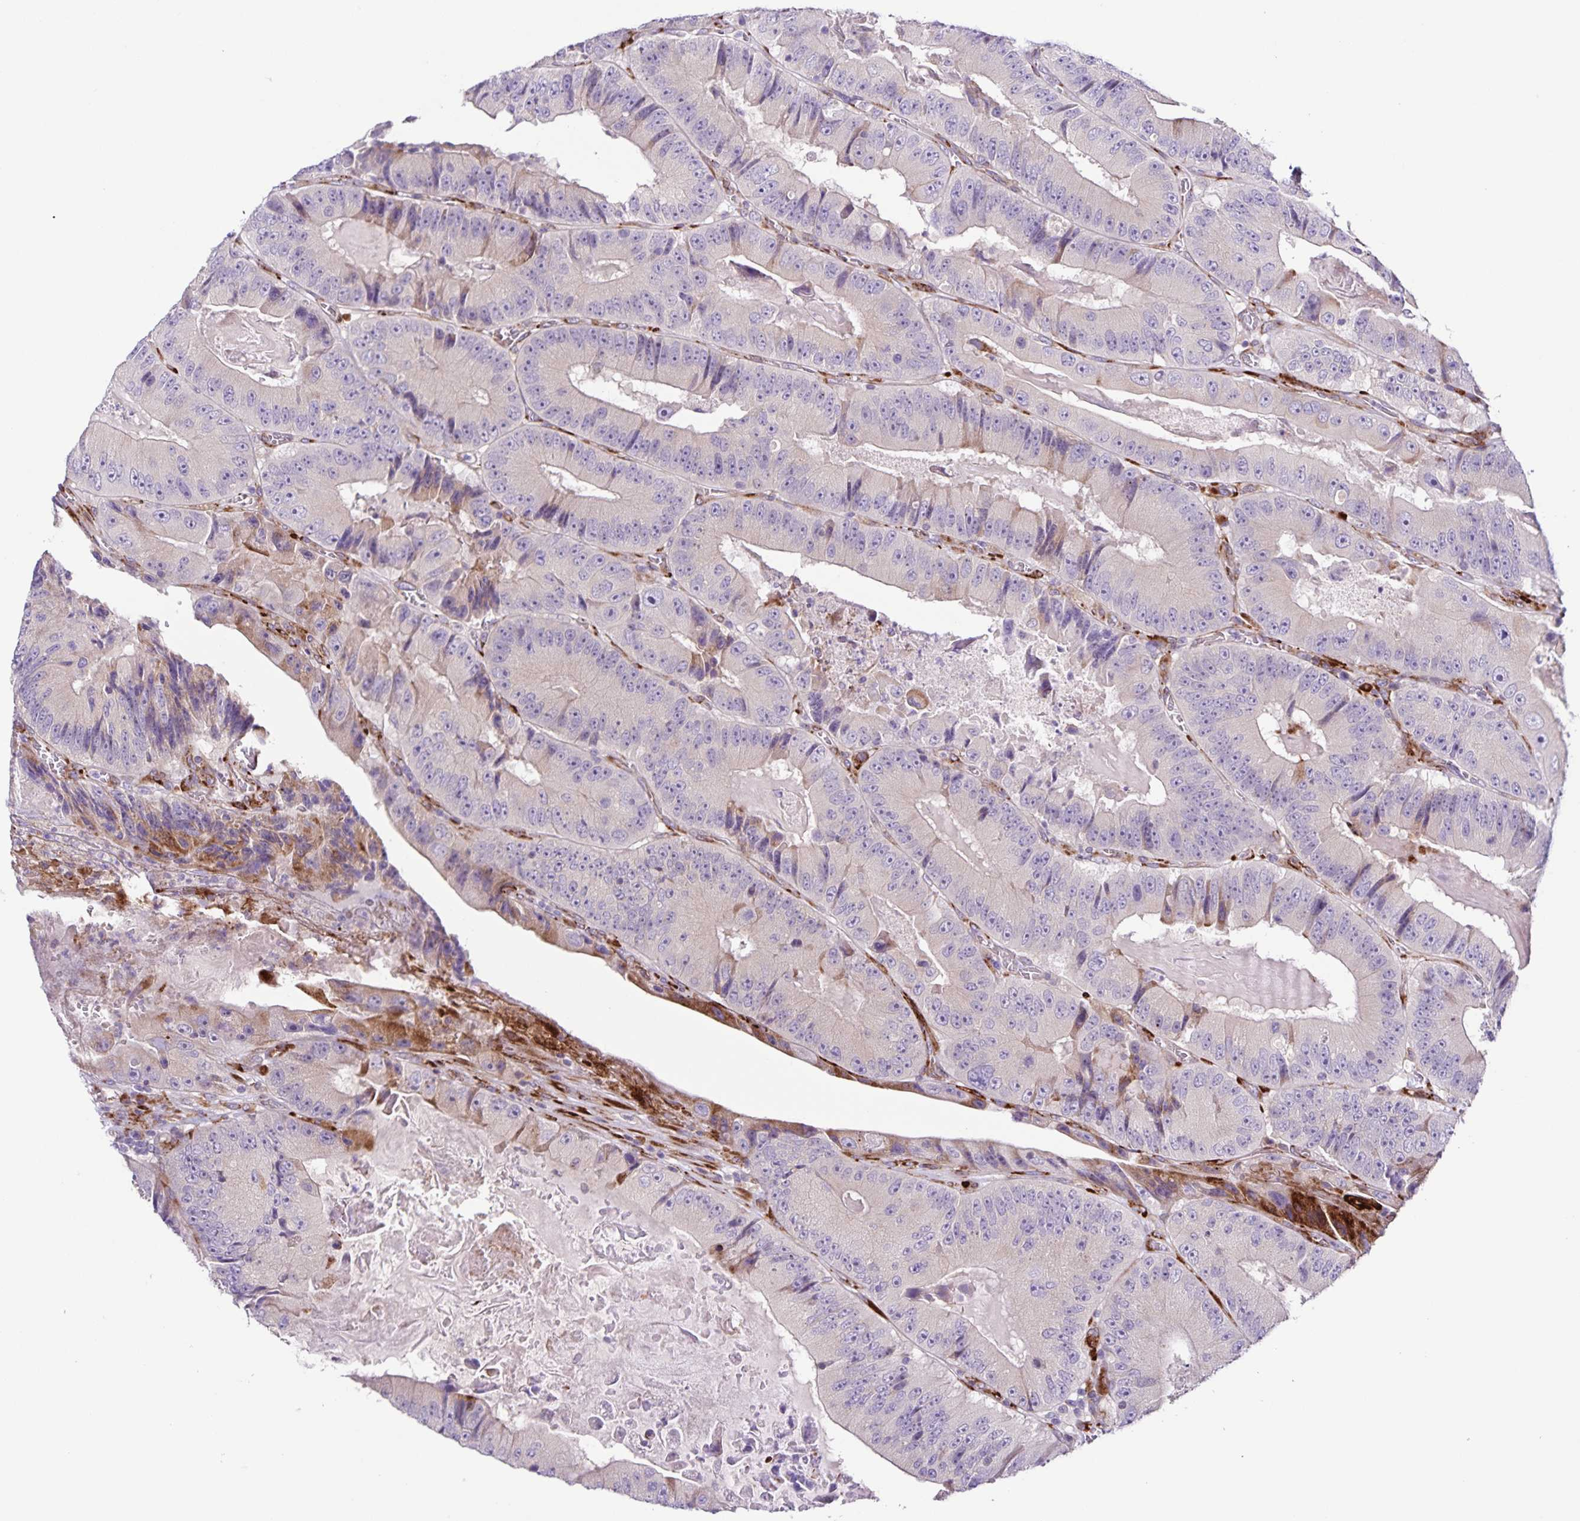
{"staining": {"intensity": "weak", "quantity": "<25%", "location": "cytoplasmic/membranous"}, "tissue": "colorectal cancer", "cell_type": "Tumor cells", "image_type": "cancer", "snomed": [{"axis": "morphology", "description": "Adenocarcinoma, NOS"}, {"axis": "topography", "description": "Colon"}], "caption": "The photomicrograph demonstrates no significant staining in tumor cells of colorectal cancer (adenocarcinoma).", "gene": "OSBPL5", "patient": {"sex": "female", "age": 86}}